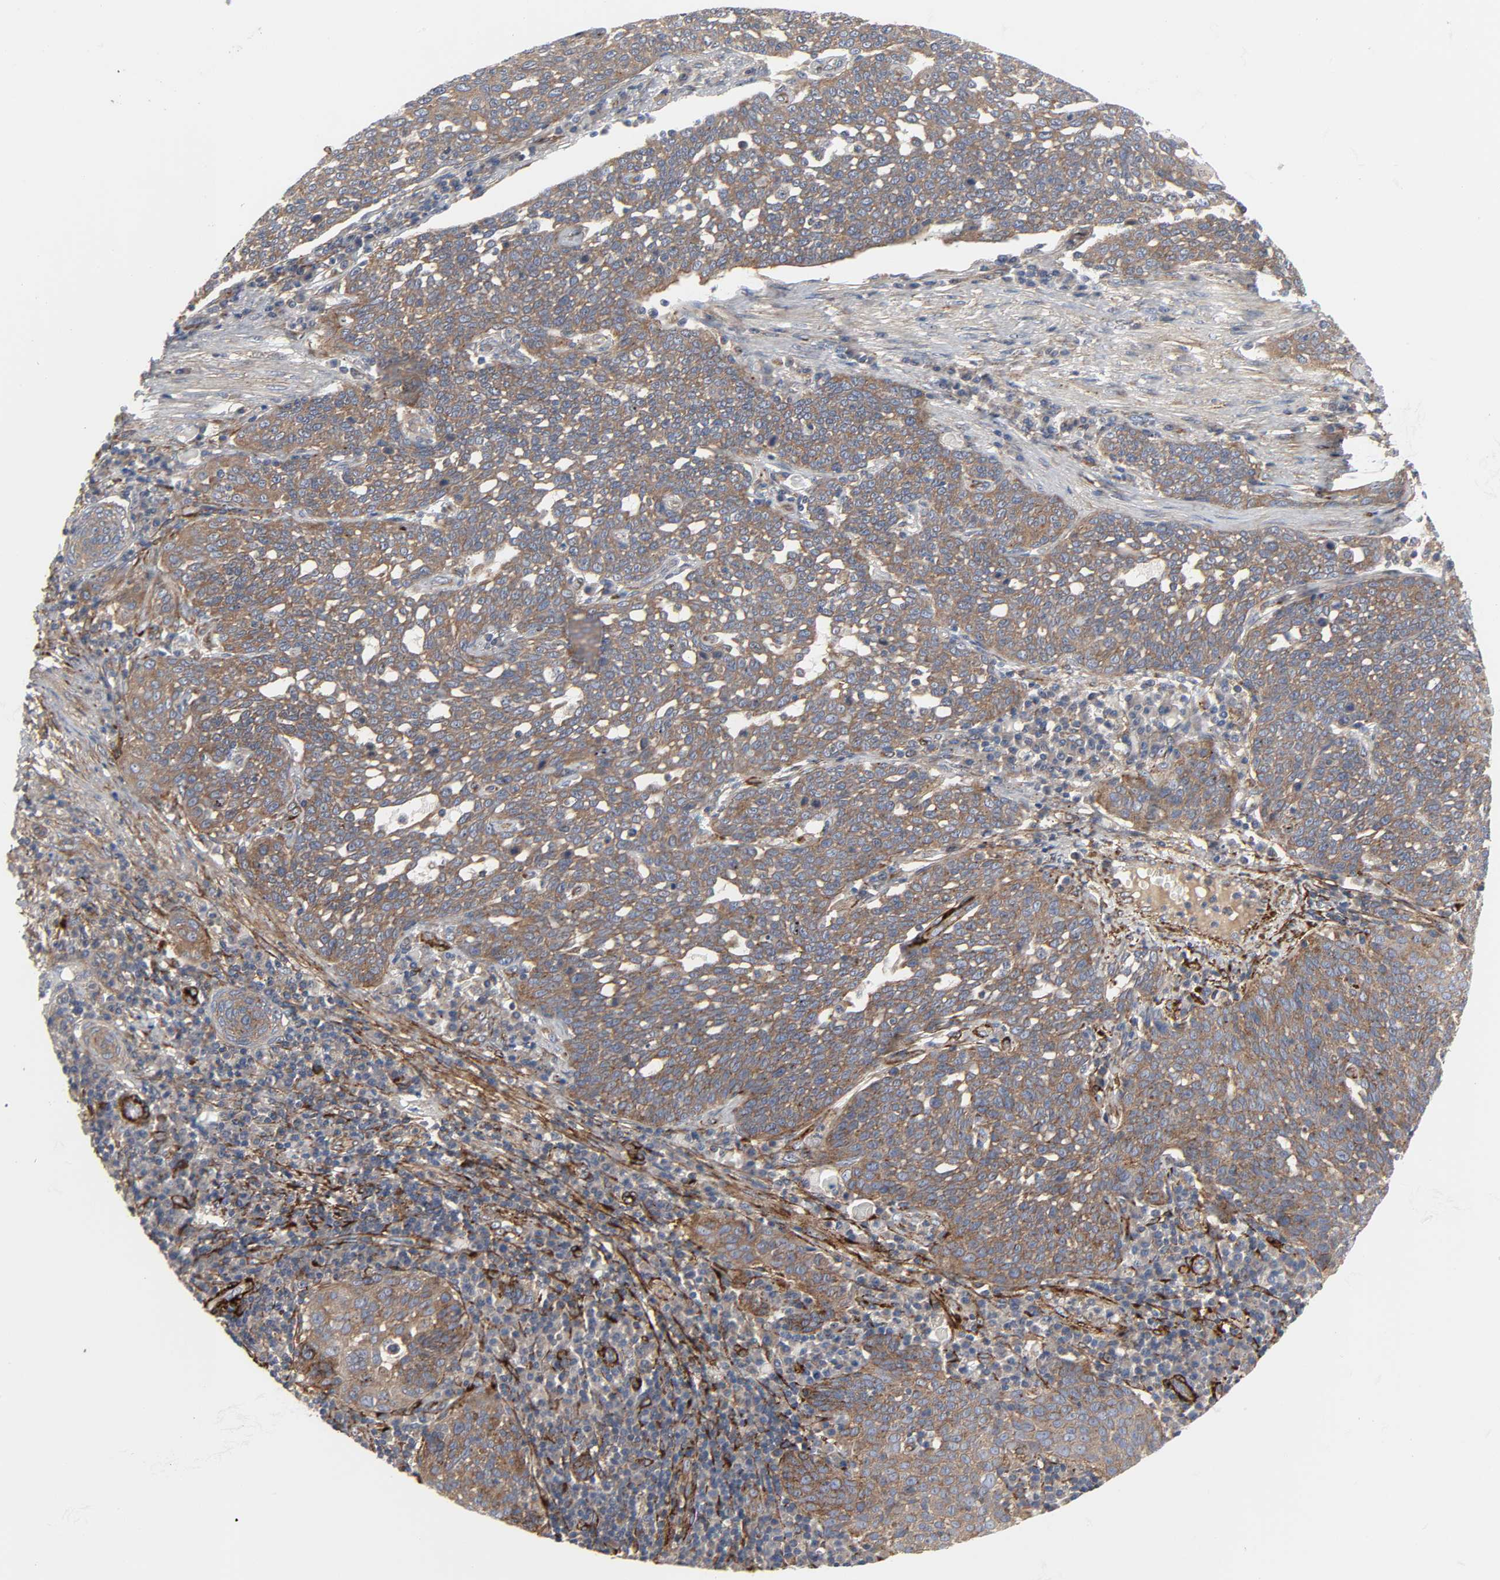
{"staining": {"intensity": "weak", "quantity": ">75%", "location": "cytoplasmic/membranous"}, "tissue": "cervical cancer", "cell_type": "Tumor cells", "image_type": "cancer", "snomed": [{"axis": "morphology", "description": "Squamous cell carcinoma, NOS"}, {"axis": "topography", "description": "Cervix"}], "caption": "Protein staining by immunohistochemistry (IHC) demonstrates weak cytoplasmic/membranous positivity in approximately >75% of tumor cells in cervical cancer.", "gene": "ARHGAP1", "patient": {"sex": "female", "age": 34}}